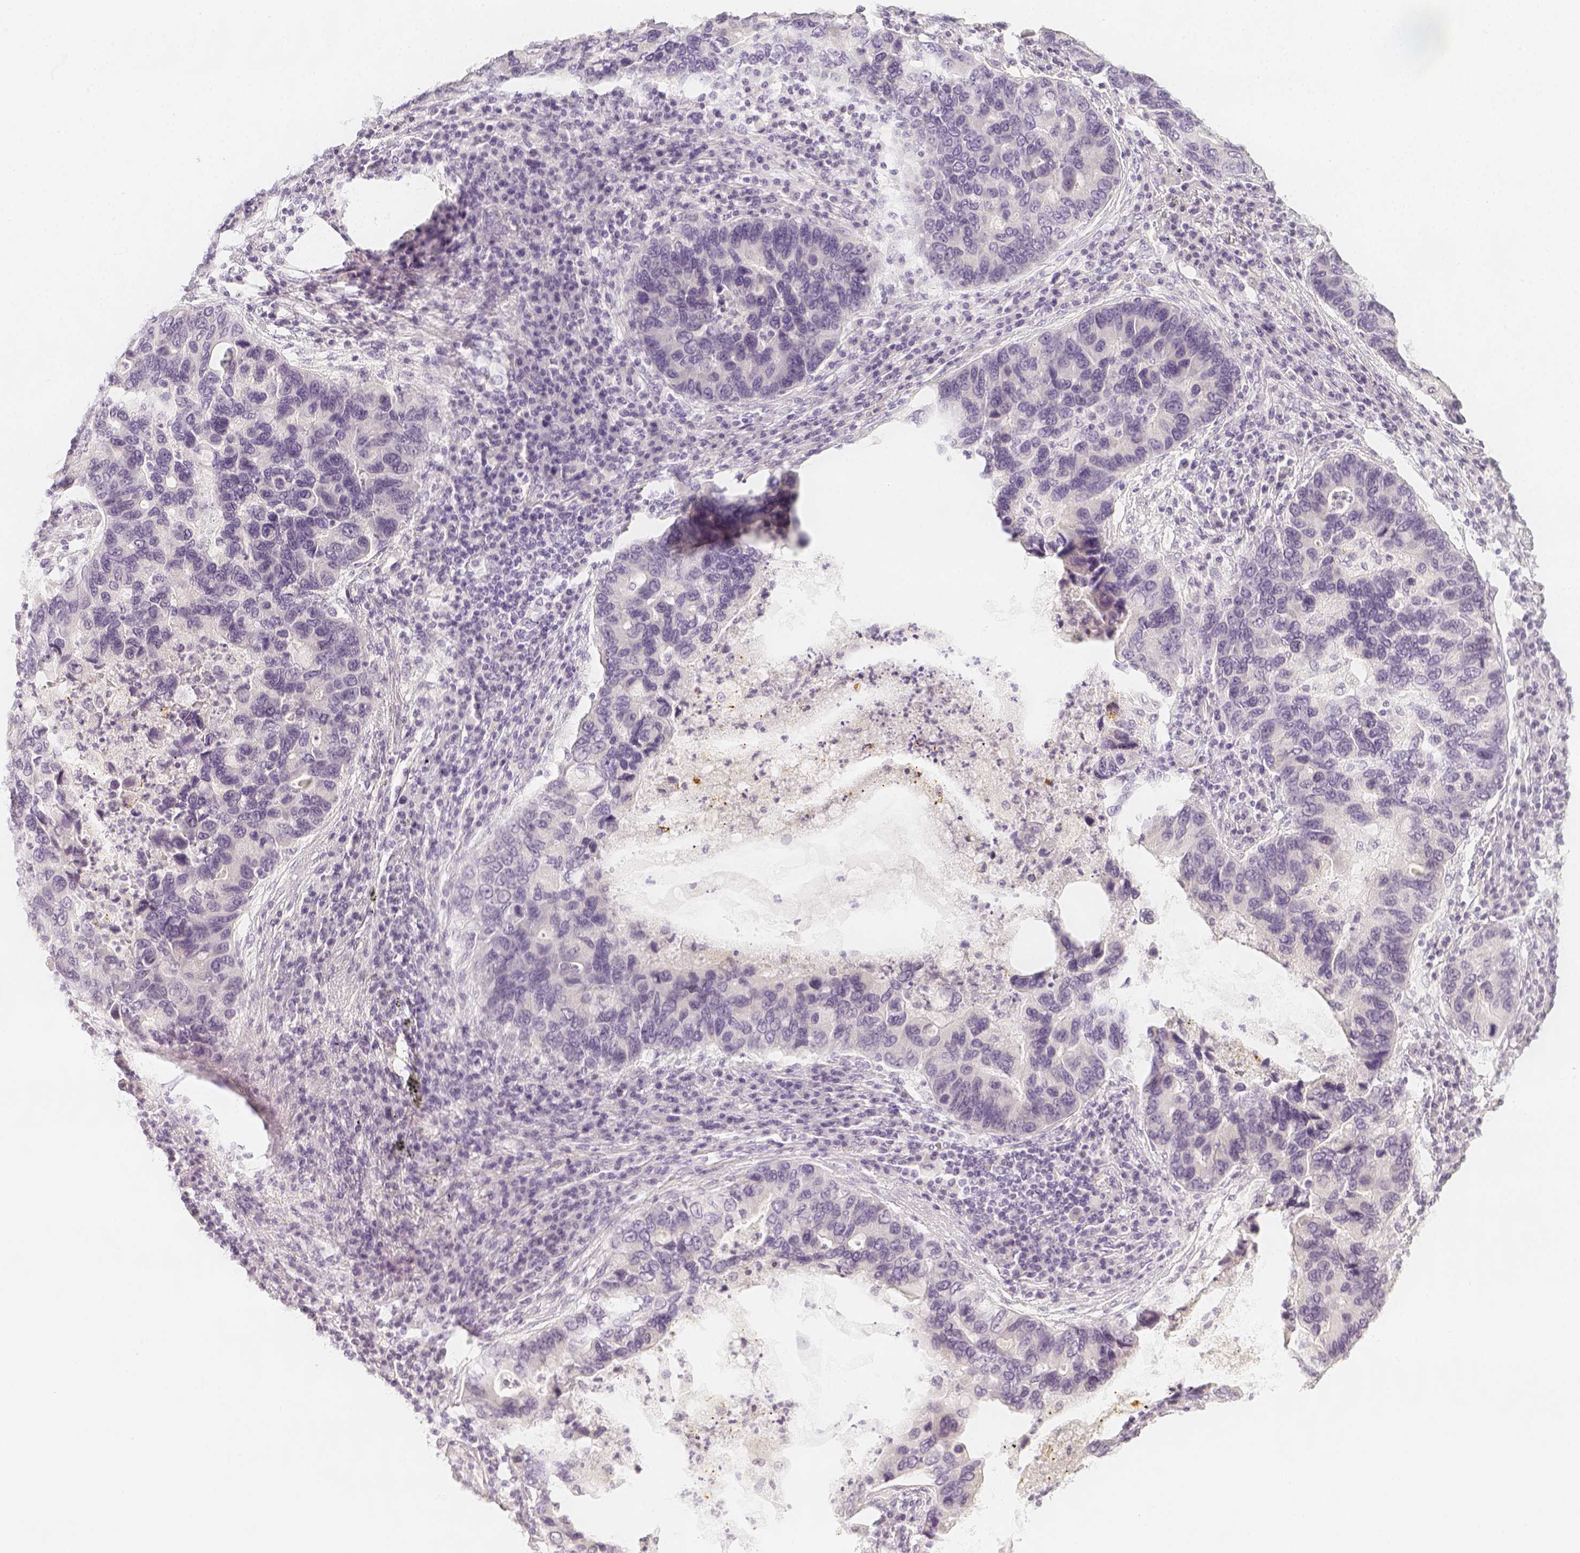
{"staining": {"intensity": "negative", "quantity": "none", "location": "none"}, "tissue": "lung cancer", "cell_type": "Tumor cells", "image_type": "cancer", "snomed": [{"axis": "morphology", "description": "Adenocarcinoma, NOS"}, {"axis": "morphology", "description": "Adenocarcinoma, metastatic, NOS"}, {"axis": "topography", "description": "Lymph node"}, {"axis": "topography", "description": "Lung"}], "caption": "Human lung cancer (adenocarcinoma) stained for a protein using immunohistochemistry exhibits no staining in tumor cells.", "gene": "SLC18A1", "patient": {"sex": "female", "age": 54}}